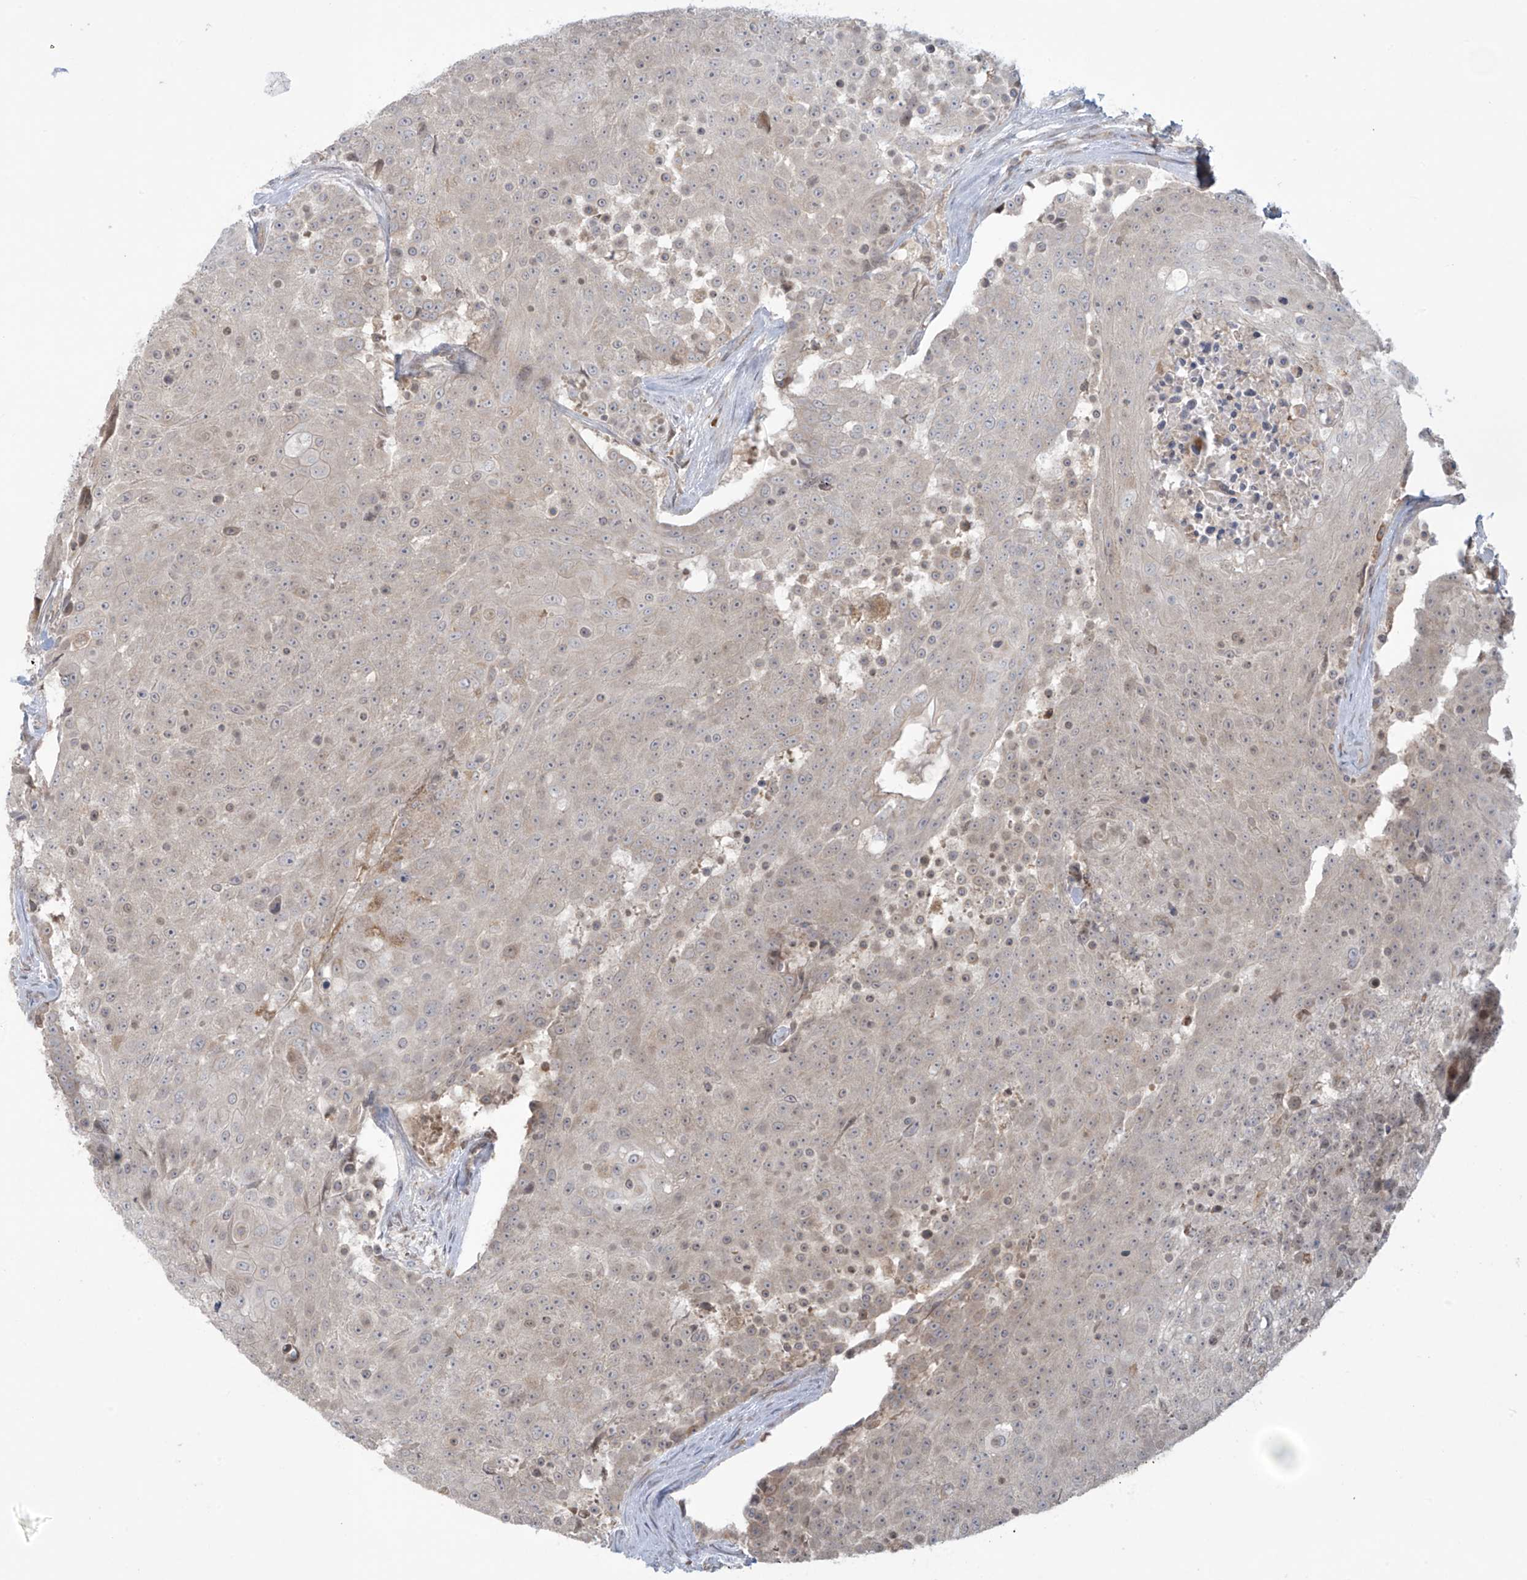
{"staining": {"intensity": "negative", "quantity": "none", "location": "none"}, "tissue": "urothelial cancer", "cell_type": "Tumor cells", "image_type": "cancer", "snomed": [{"axis": "morphology", "description": "Urothelial carcinoma, High grade"}, {"axis": "topography", "description": "Urinary bladder"}], "caption": "IHC micrograph of neoplastic tissue: human urothelial cancer stained with DAB (3,3'-diaminobenzidine) shows no significant protein expression in tumor cells.", "gene": "PPAT", "patient": {"sex": "female", "age": 63}}